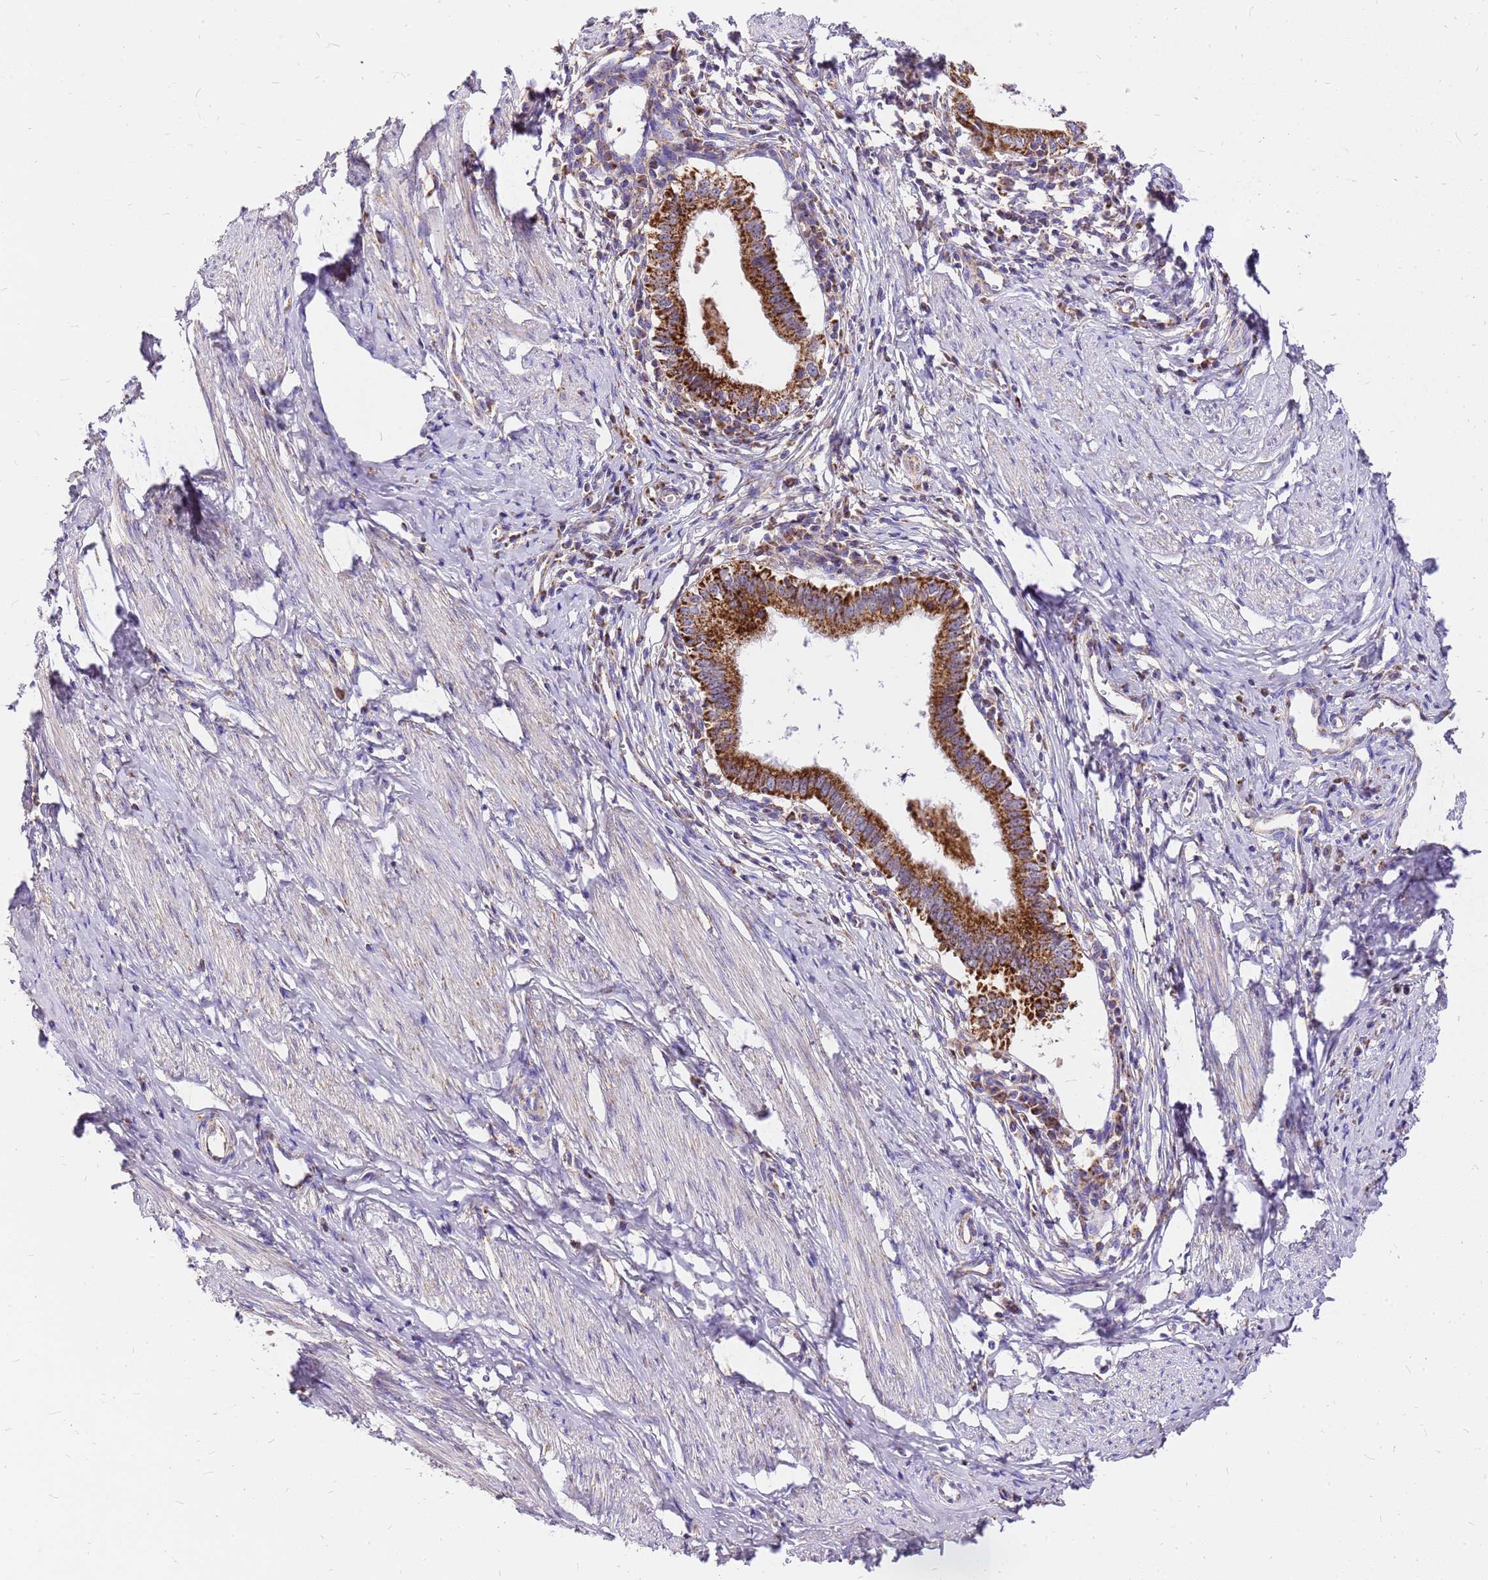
{"staining": {"intensity": "strong", "quantity": ">75%", "location": "cytoplasmic/membranous"}, "tissue": "cervical cancer", "cell_type": "Tumor cells", "image_type": "cancer", "snomed": [{"axis": "morphology", "description": "Adenocarcinoma, NOS"}, {"axis": "topography", "description": "Cervix"}], "caption": "Immunohistochemistry (IHC) (DAB (3,3'-diaminobenzidine)) staining of cervical adenocarcinoma exhibits strong cytoplasmic/membranous protein staining in about >75% of tumor cells.", "gene": "MRPS26", "patient": {"sex": "female", "age": 36}}